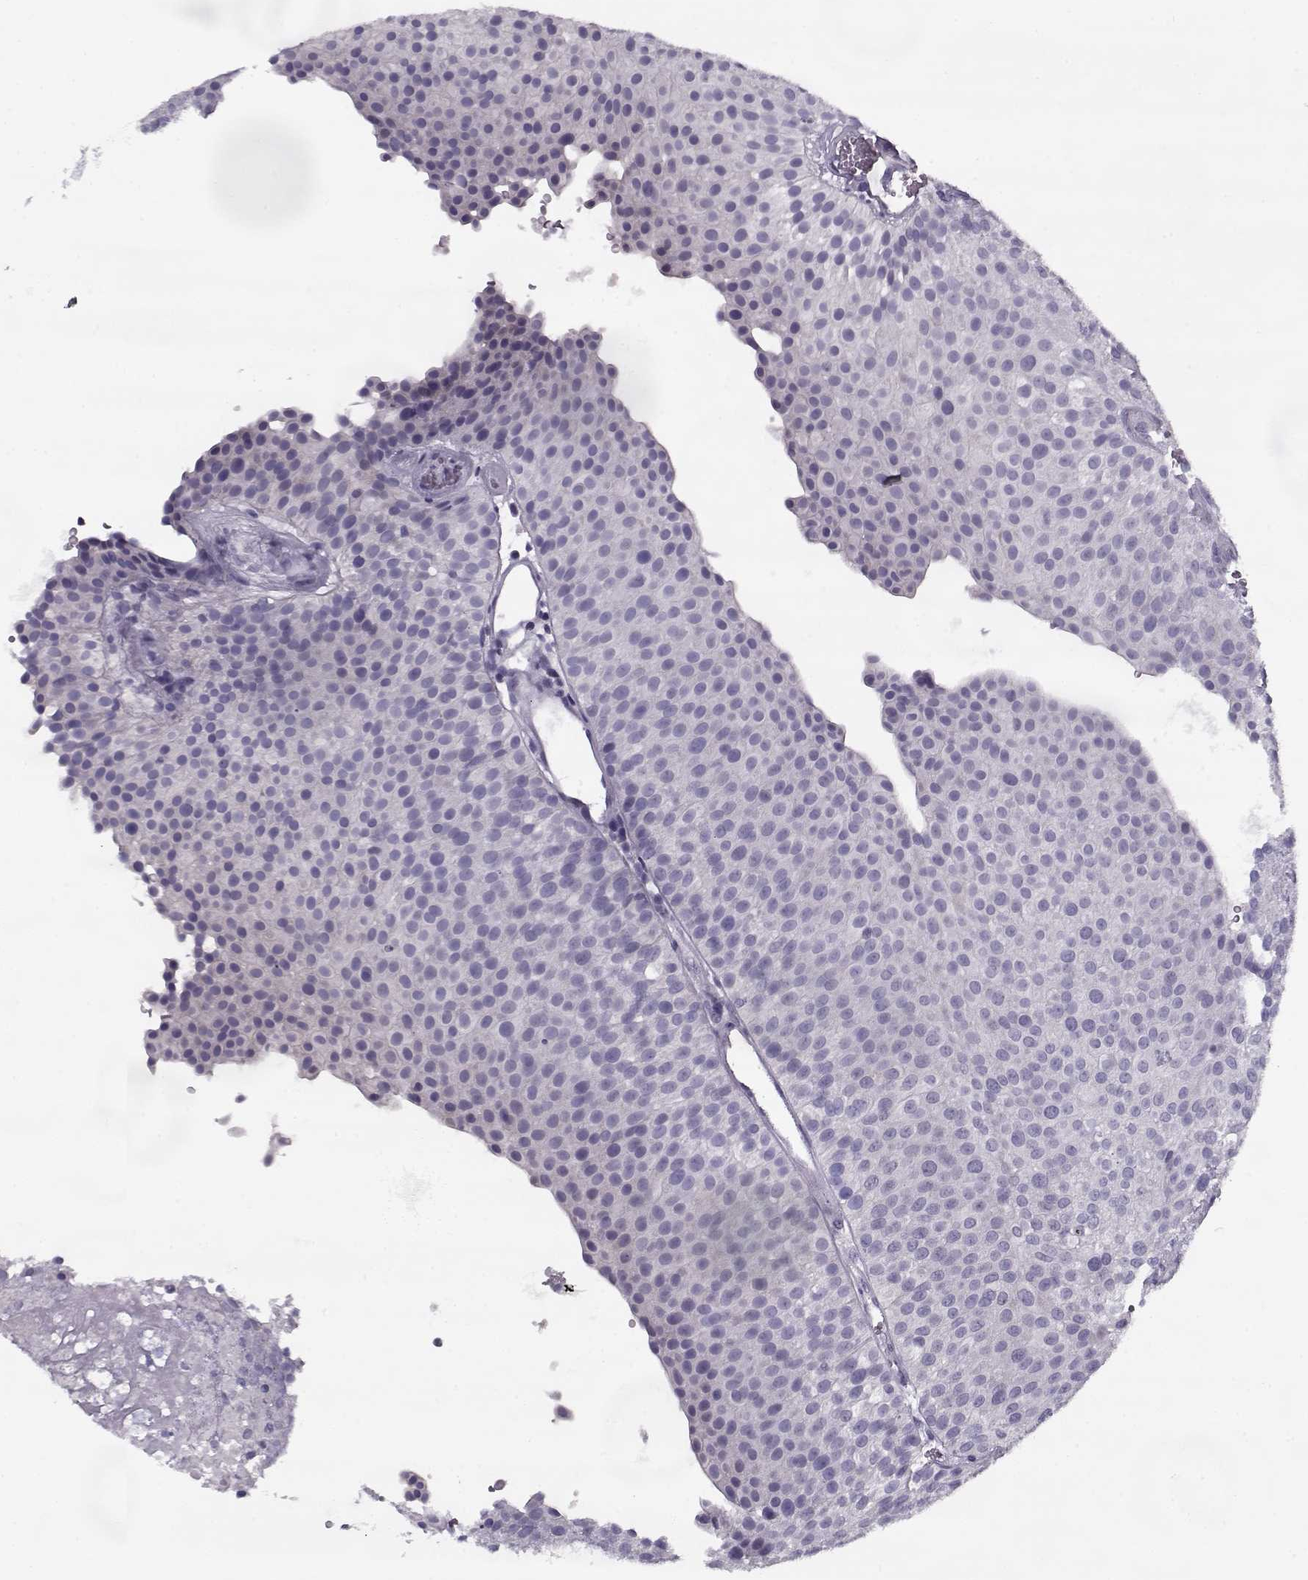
{"staining": {"intensity": "negative", "quantity": "none", "location": "none"}, "tissue": "urothelial cancer", "cell_type": "Tumor cells", "image_type": "cancer", "snomed": [{"axis": "morphology", "description": "Urothelial carcinoma, Low grade"}, {"axis": "topography", "description": "Urinary bladder"}], "caption": "There is no significant staining in tumor cells of urothelial cancer.", "gene": "PP2D1", "patient": {"sex": "female", "age": 87}}